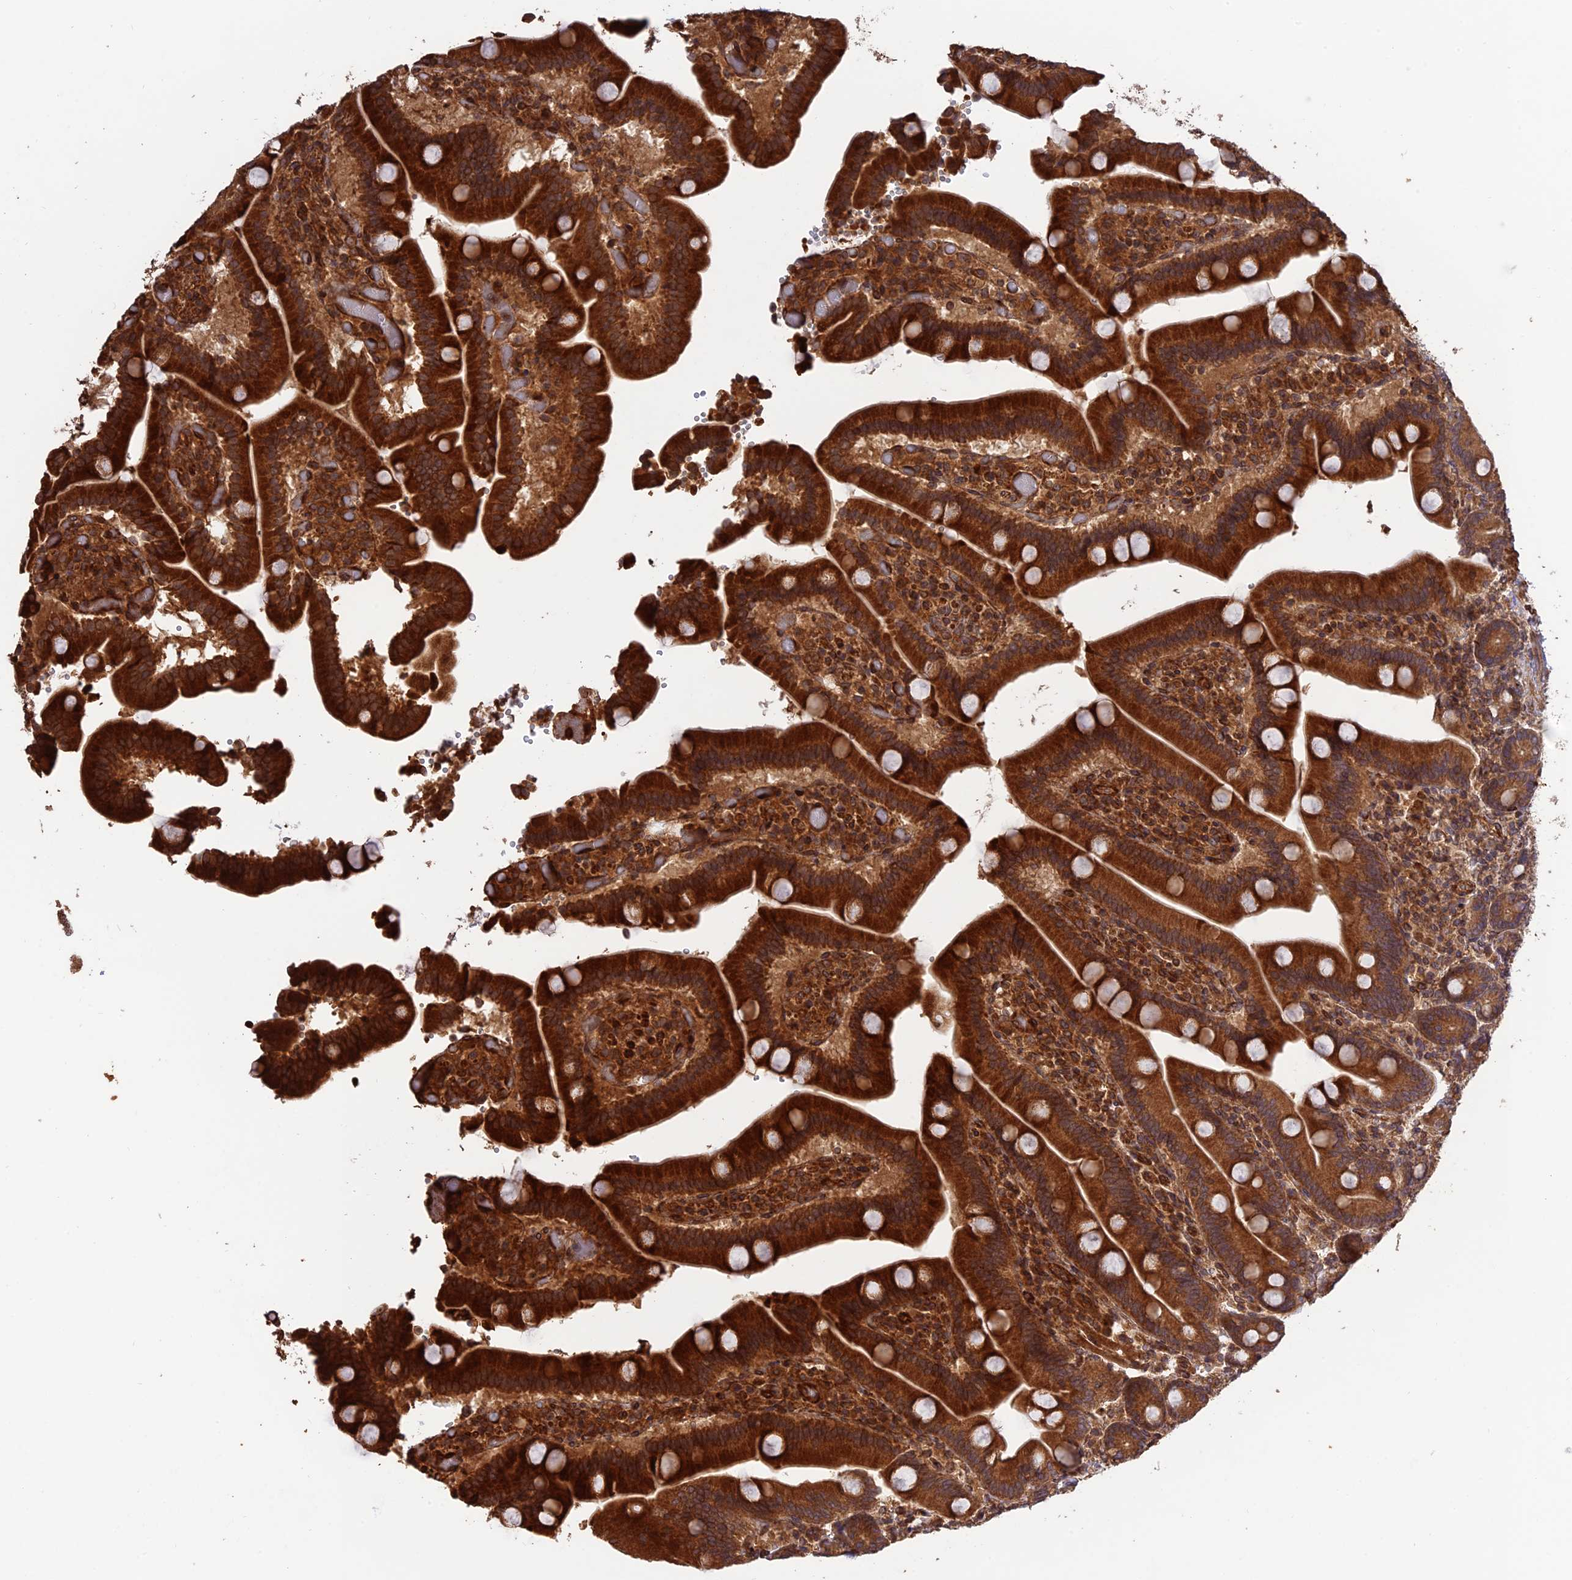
{"staining": {"intensity": "strong", "quantity": ">75%", "location": "cytoplasmic/membranous"}, "tissue": "duodenum", "cell_type": "Glandular cells", "image_type": "normal", "snomed": [{"axis": "morphology", "description": "Normal tissue, NOS"}, {"axis": "topography", "description": "Duodenum"}], "caption": "A brown stain shows strong cytoplasmic/membranous staining of a protein in glandular cells of normal human duodenum.", "gene": "CREBL2", "patient": {"sex": "female", "age": 62}}